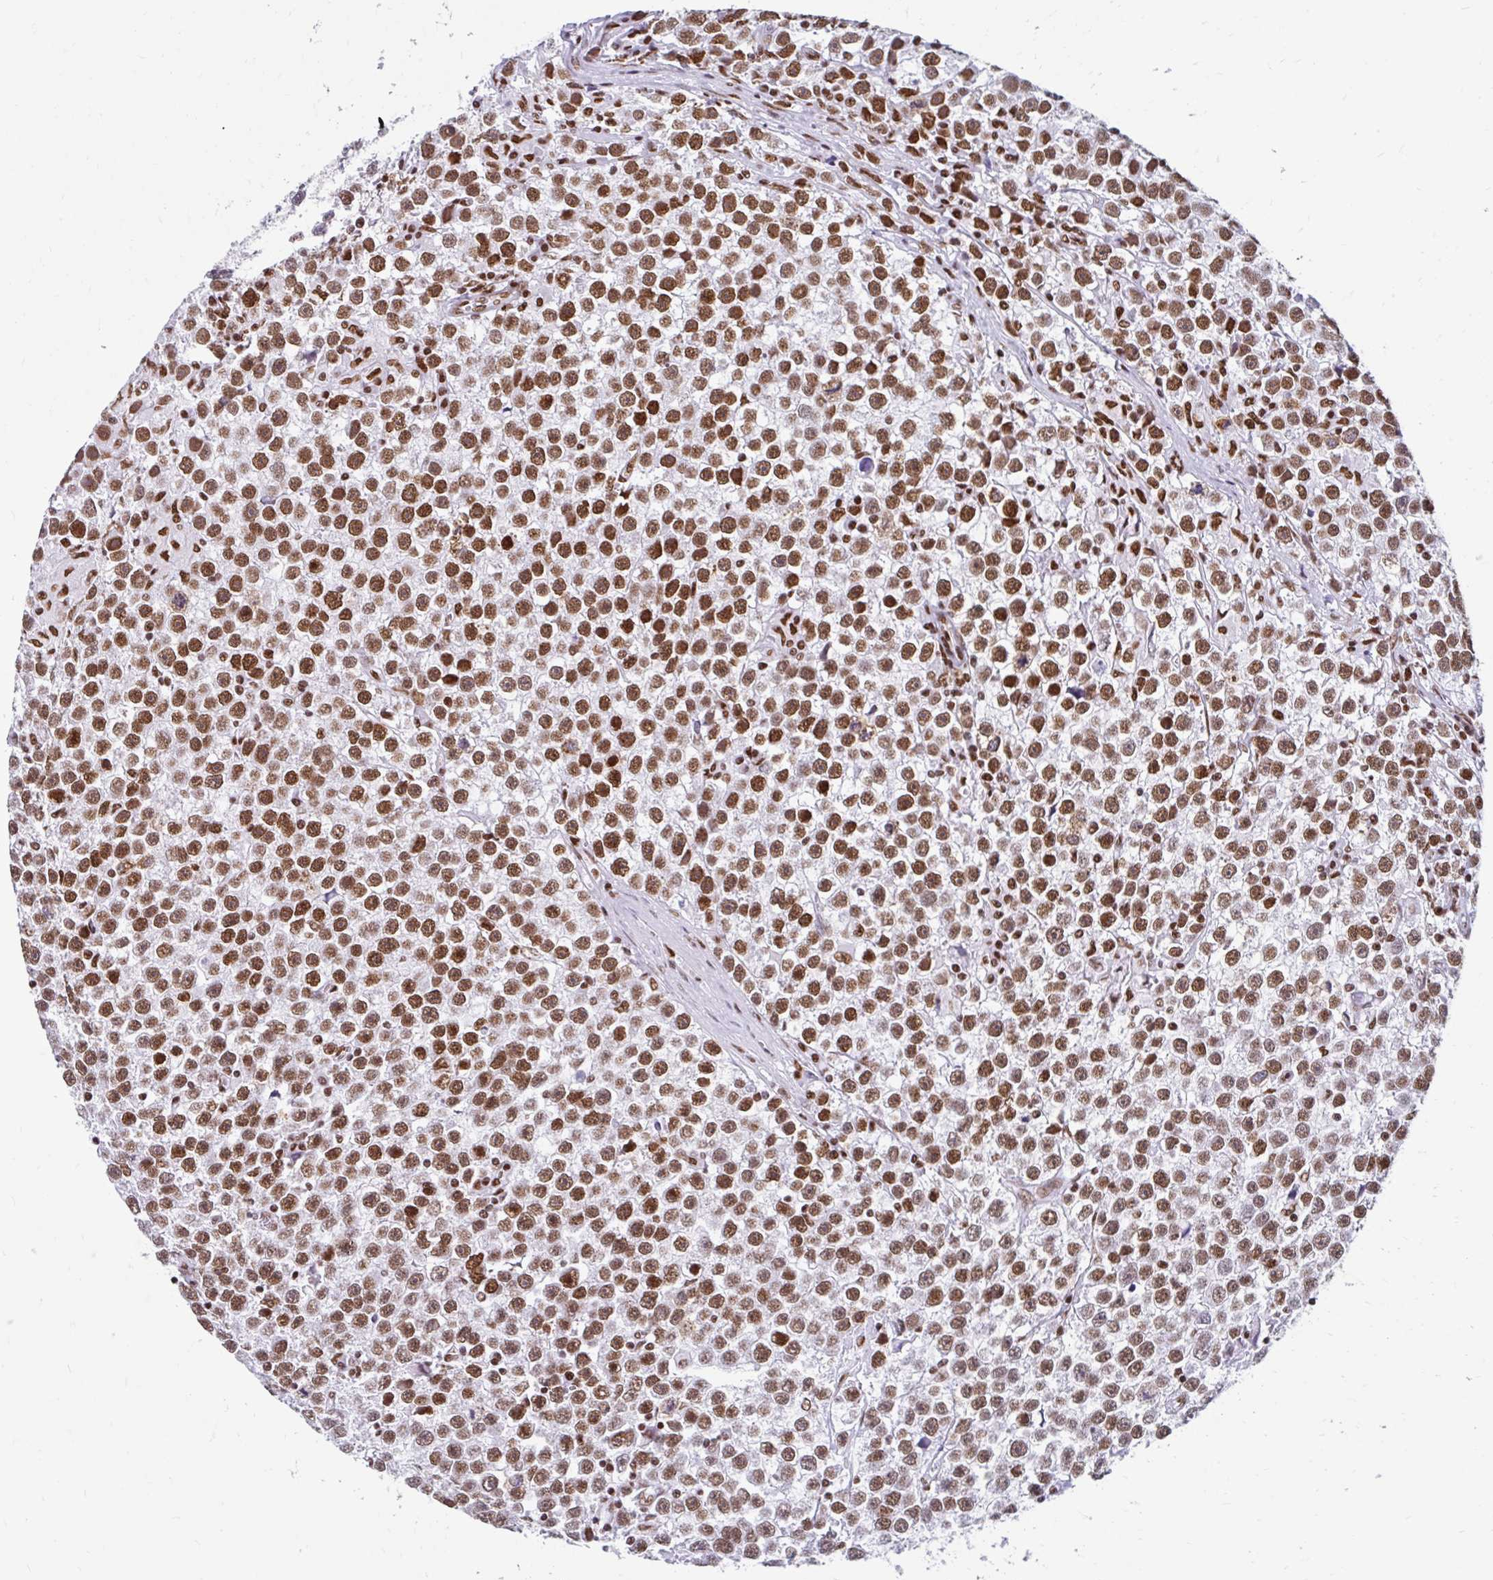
{"staining": {"intensity": "moderate", "quantity": ">75%", "location": "nuclear"}, "tissue": "testis cancer", "cell_type": "Tumor cells", "image_type": "cancer", "snomed": [{"axis": "morphology", "description": "Seminoma, NOS"}, {"axis": "topography", "description": "Testis"}], "caption": "IHC photomicrograph of neoplastic tissue: testis seminoma stained using immunohistochemistry (IHC) displays medium levels of moderate protein expression localized specifically in the nuclear of tumor cells, appearing as a nuclear brown color.", "gene": "KHDRBS1", "patient": {"sex": "male", "age": 31}}